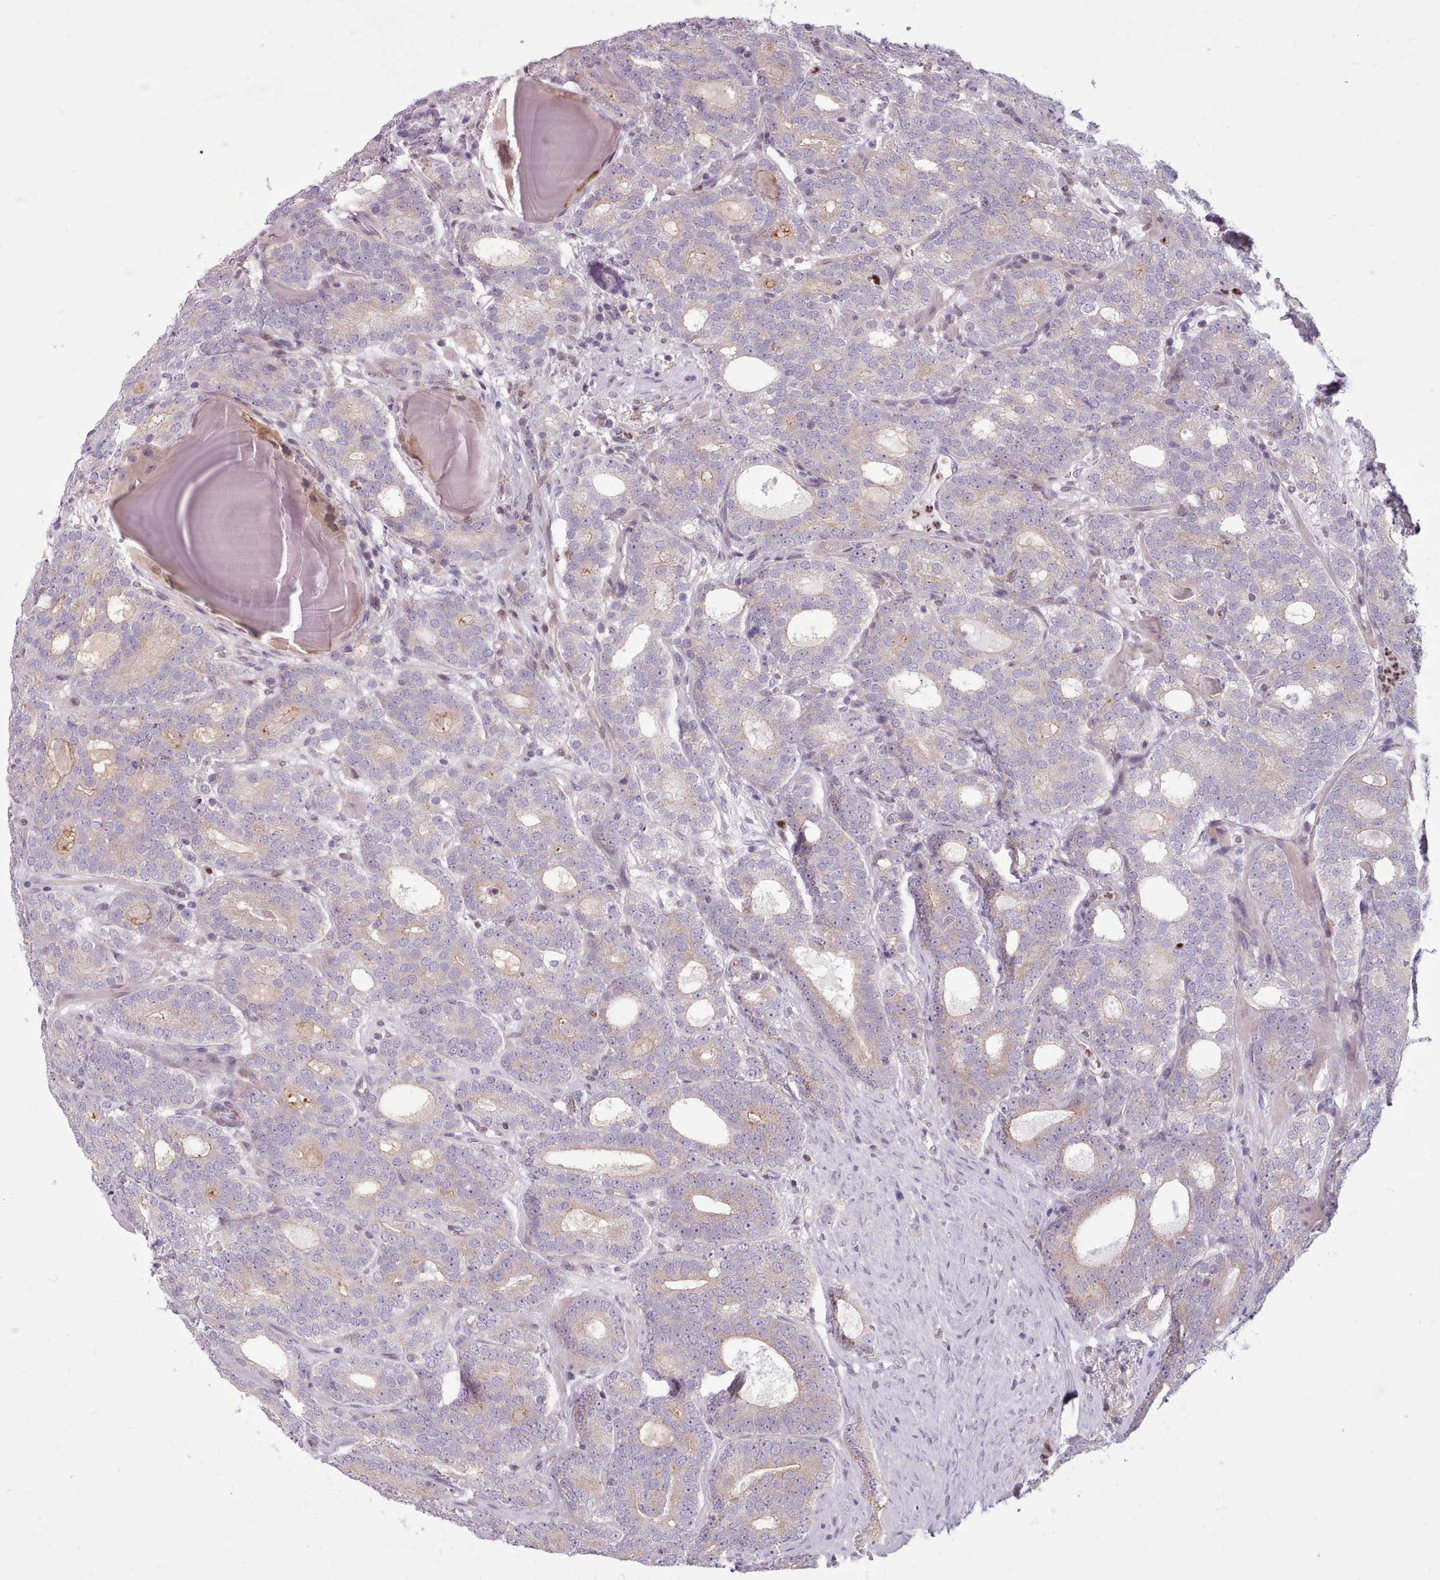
{"staining": {"intensity": "negative", "quantity": "none", "location": "none"}, "tissue": "prostate cancer", "cell_type": "Tumor cells", "image_type": "cancer", "snomed": [{"axis": "morphology", "description": "Adenocarcinoma, High grade"}, {"axis": "topography", "description": "Prostate"}], "caption": "Adenocarcinoma (high-grade) (prostate) was stained to show a protein in brown. There is no significant positivity in tumor cells.", "gene": "SLURP1", "patient": {"sex": "male", "age": 64}}